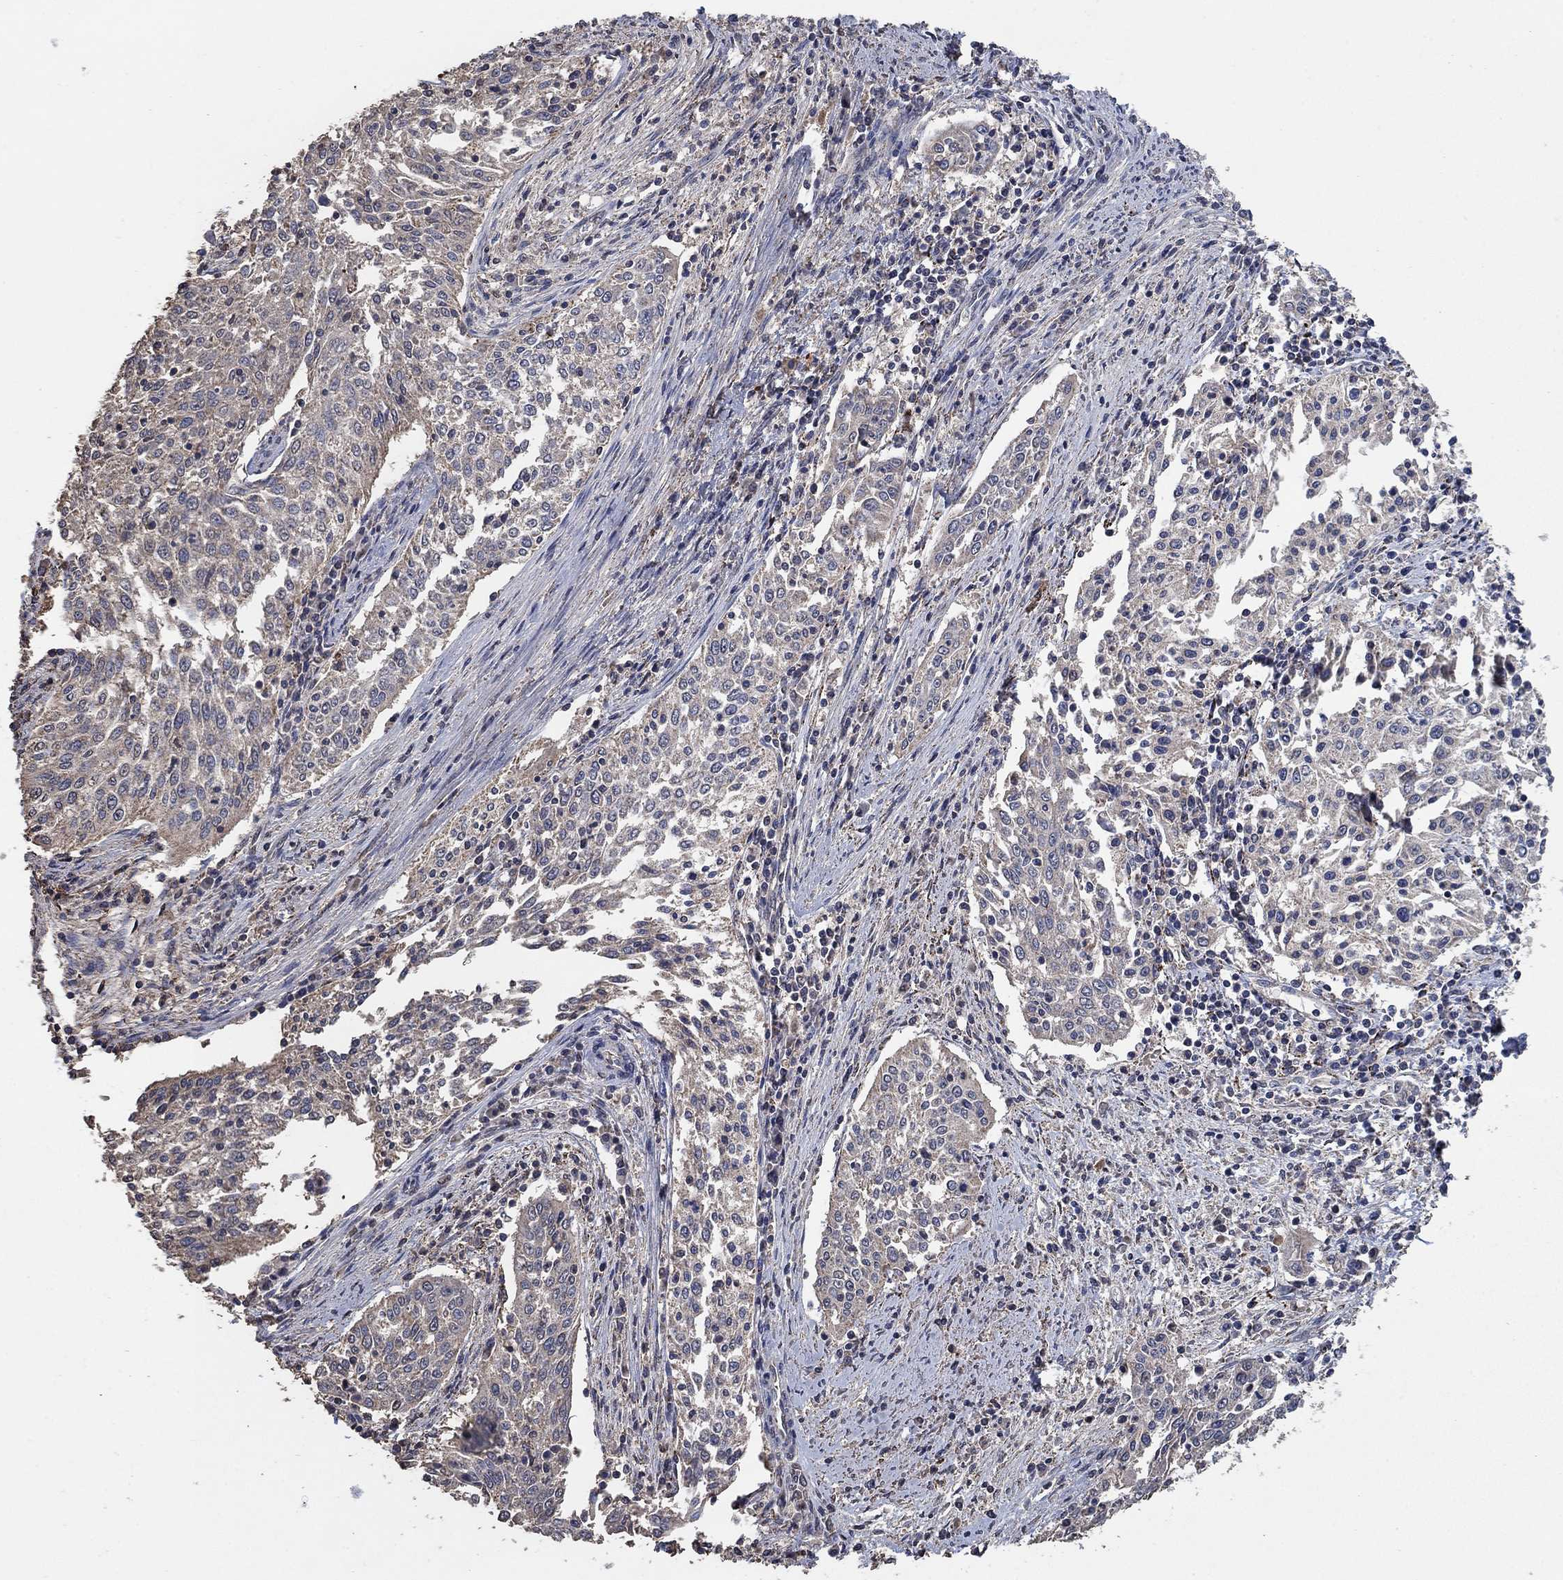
{"staining": {"intensity": "negative", "quantity": "none", "location": "none"}, "tissue": "cervical cancer", "cell_type": "Tumor cells", "image_type": "cancer", "snomed": [{"axis": "morphology", "description": "Squamous cell carcinoma, NOS"}, {"axis": "topography", "description": "Cervix"}], "caption": "Cervical cancer stained for a protein using immunohistochemistry exhibits no expression tumor cells.", "gene": "MRPS24", "patient": {"sex": "female", "age": 41}}